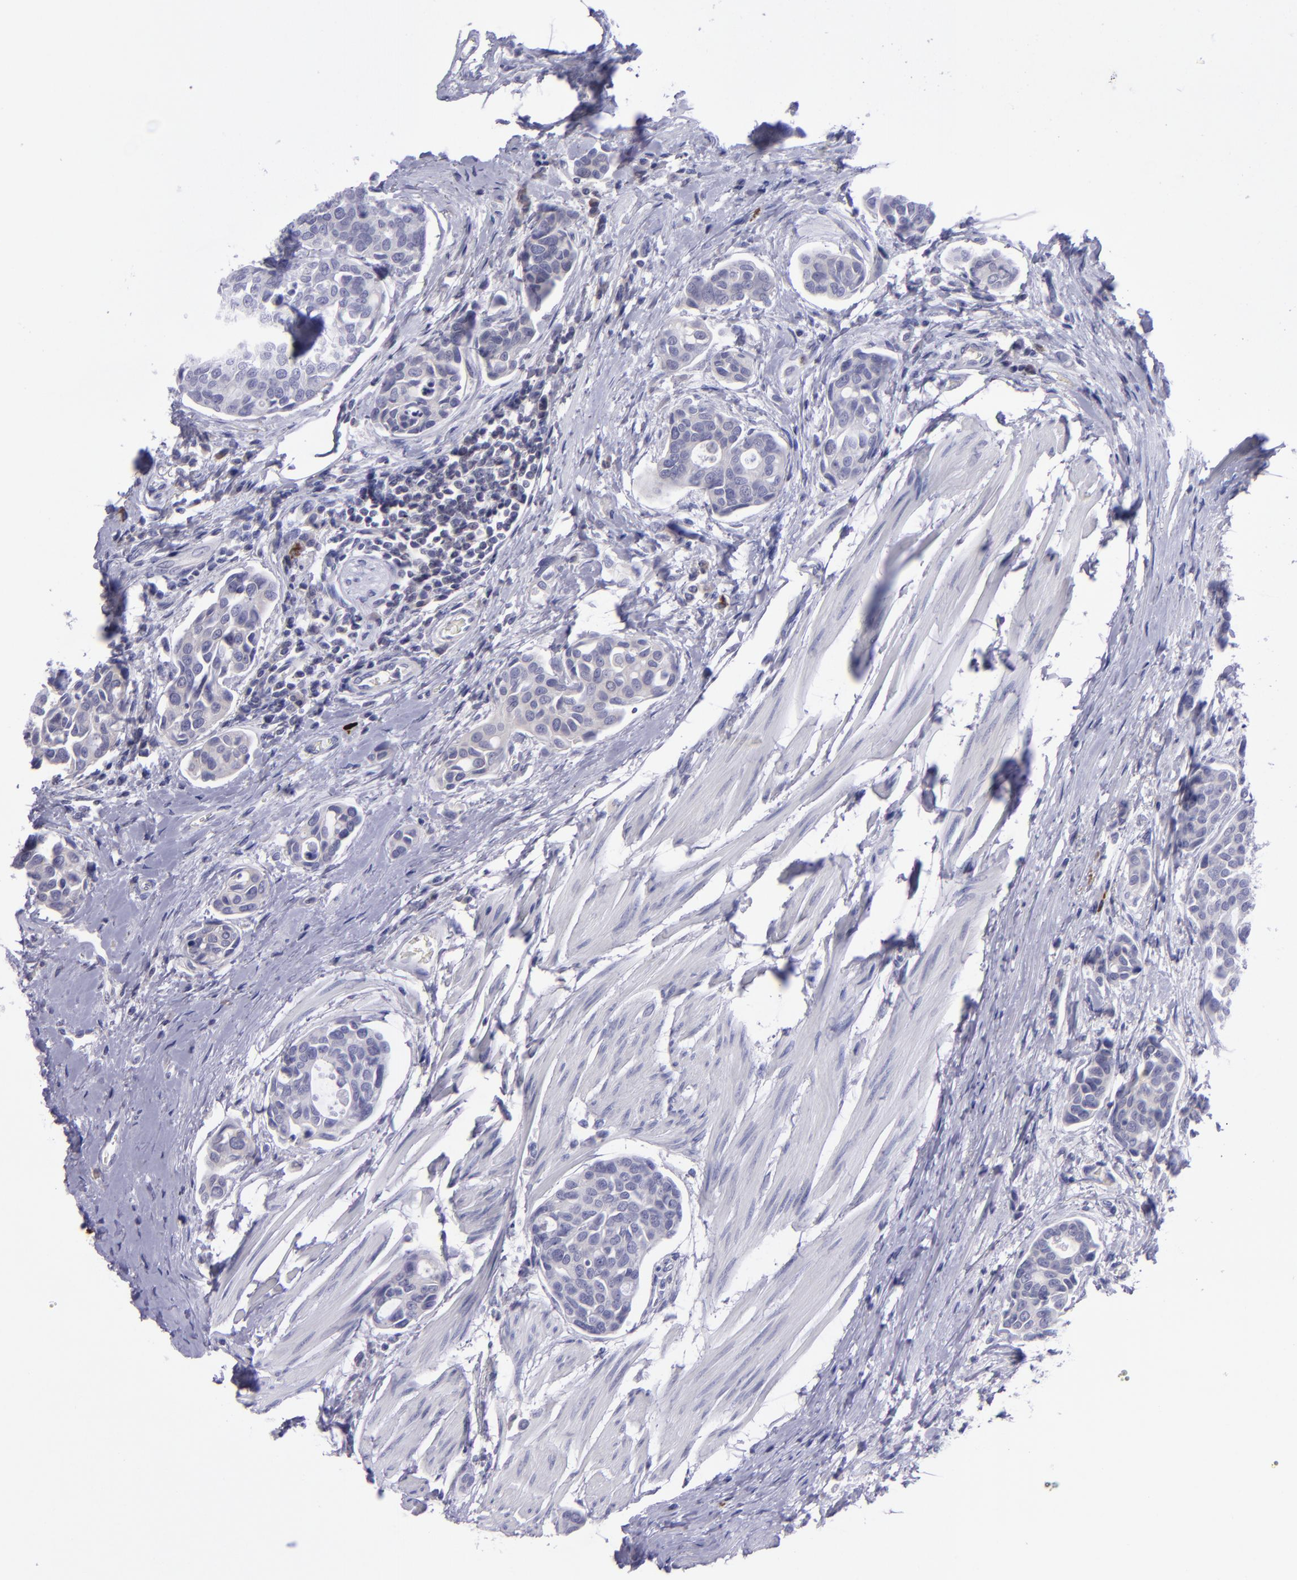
{"staining": {"intensity": "negative", "quantity": "none", "location": "none"}, "tissue": "urothelial cancer", "cell_type": "Tumor cells", "image_type": "cancer", "snomed": [{"axis": "morphology", "description": "Urothelial carcinoma, High grade"}, {"axis": "topography", "description": "Urinary bladder"}], "caption": "IHC image of urothelial carcinoma (high-grade) stained for a protein (brown), which shows no expression in tumor cells.", "gene": "POU2F2", "patient": {"sex": "male", "age": 78}}